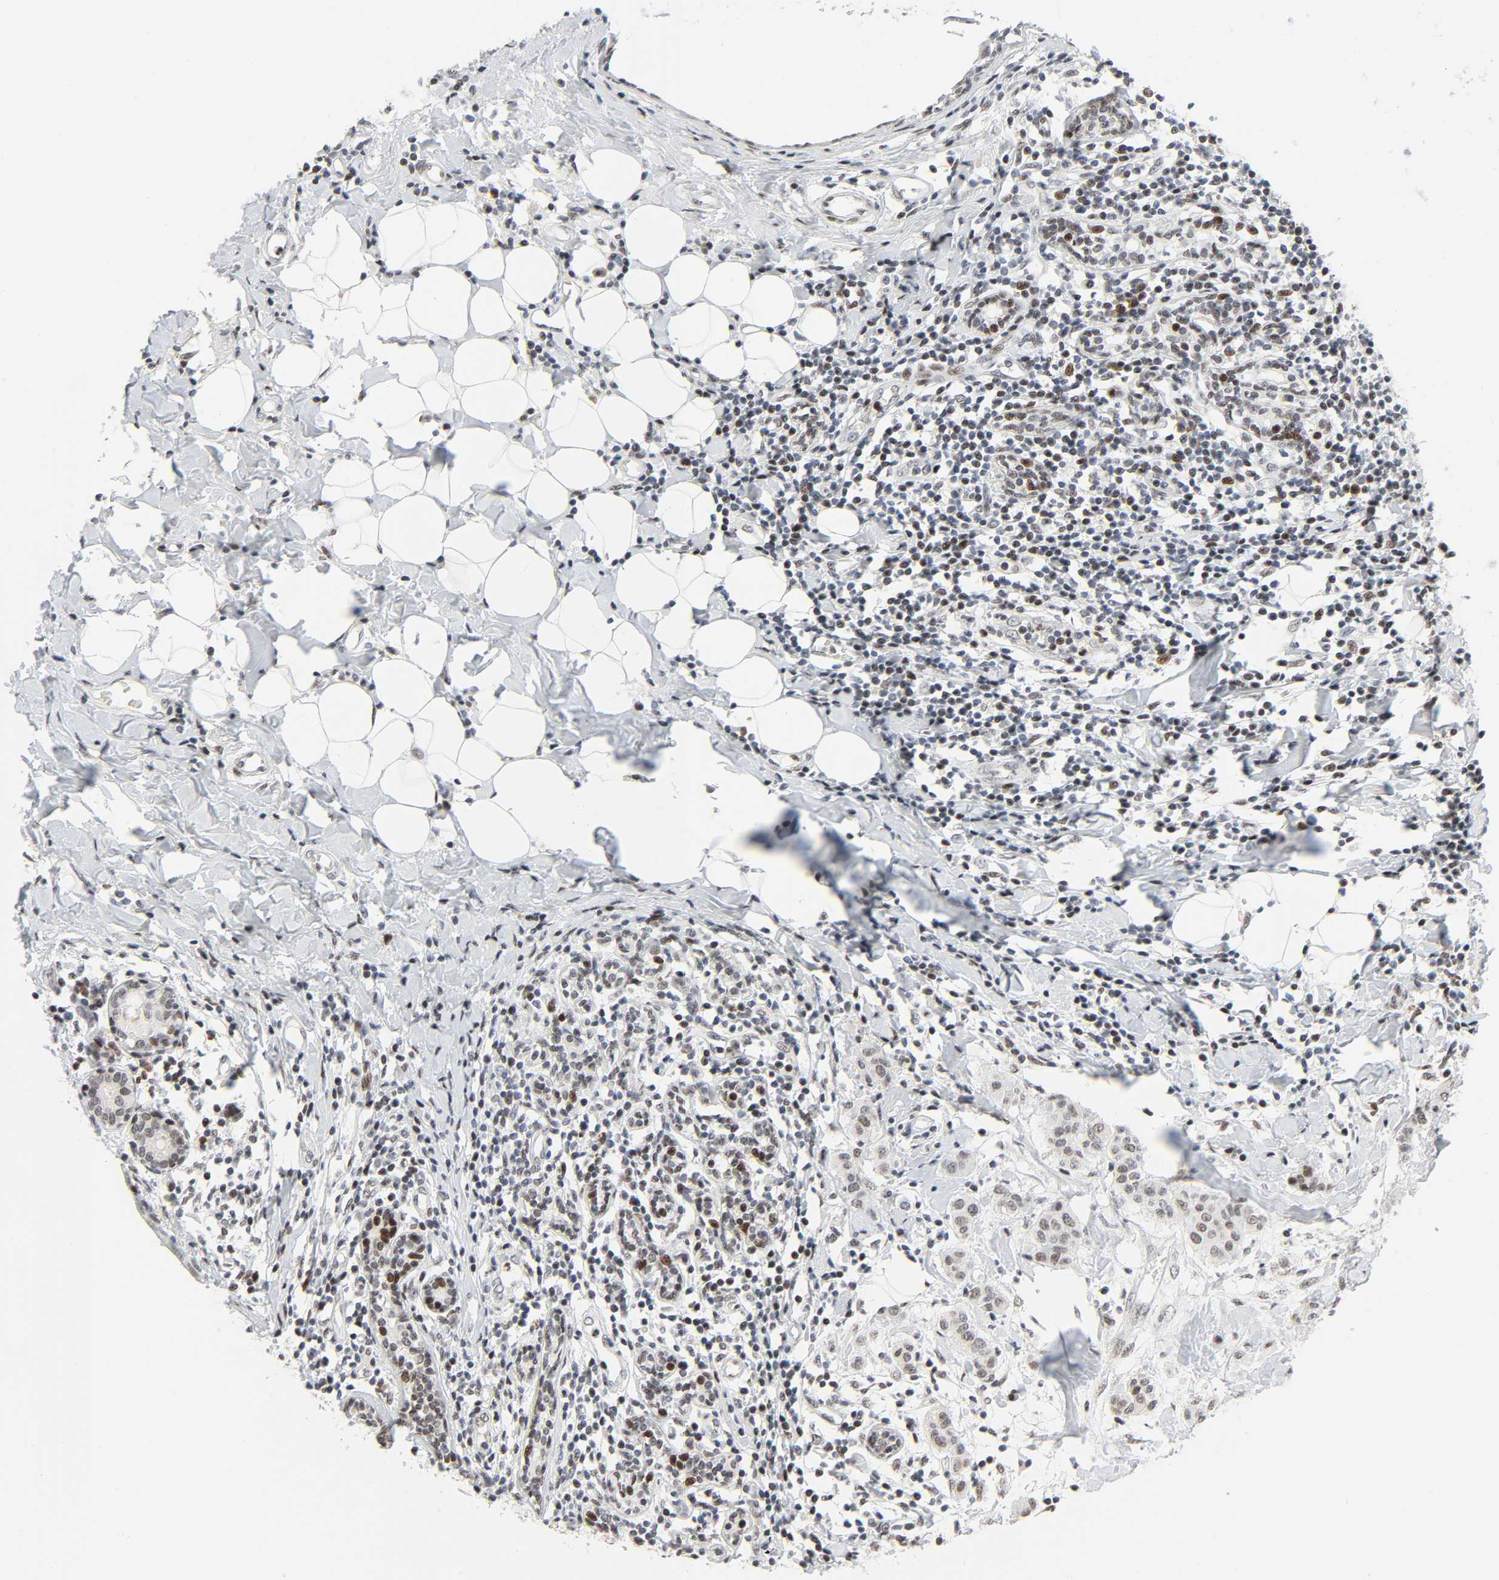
{"staining": {"intensity": "weak", "quantity": ">75%", "location": "nuclear"}, "tissue": "breast cancer", "cell_type": "Tumor cells", "image_type": "cancer", "snomed": [{"axis": "morphology", "description": "Duct carcinoma"}, {"axis": "topography", "description": "Breast"}], "caption": "A photomicrograph of human breast infiltrating ductal carcinoma stained for a protein shows weak nuclear brown staining in tumor cells.", "gene": "CREBBP", "patient": {"sex": "female", "age": 40}}